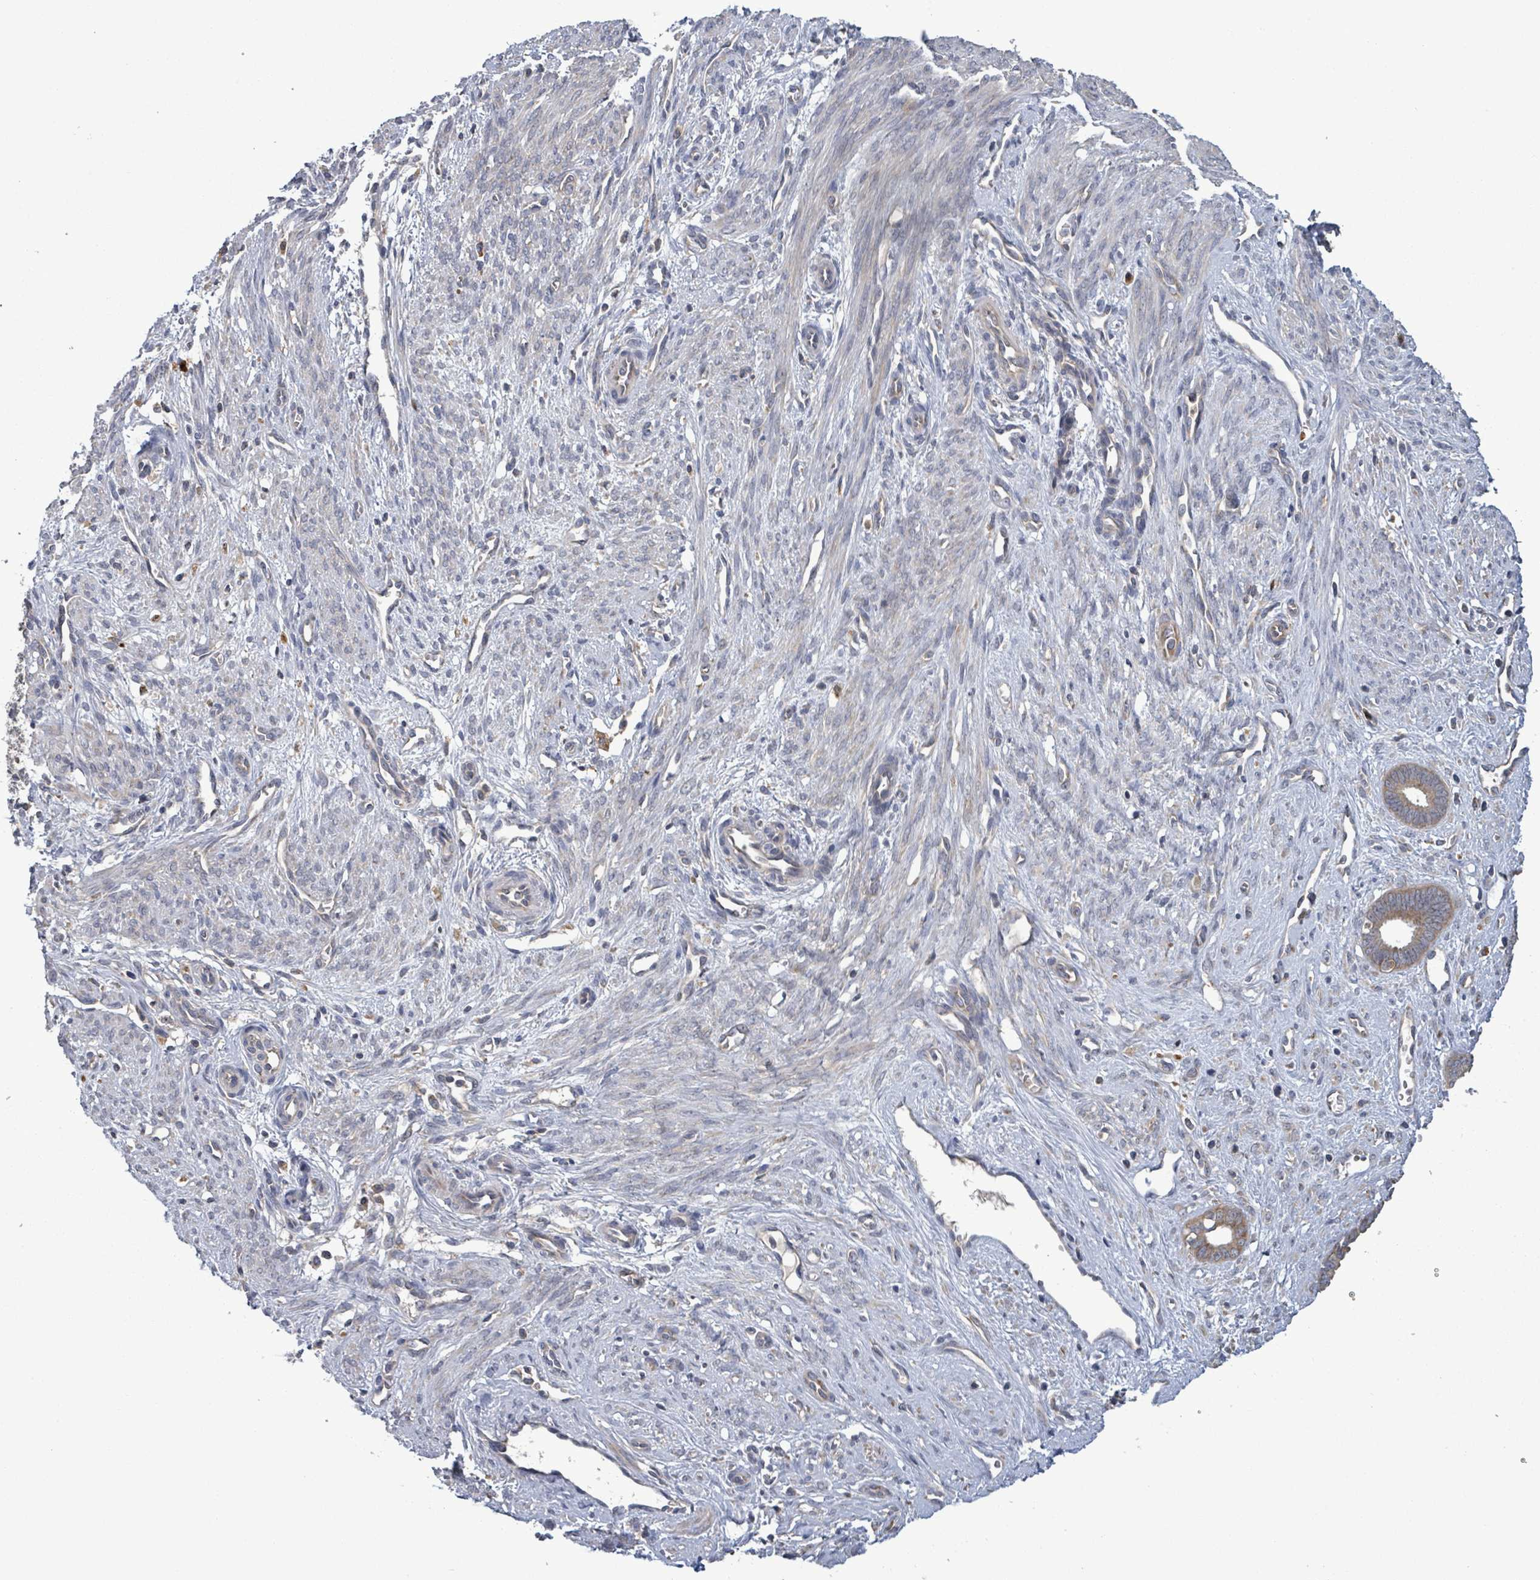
{"staining": {"intensity": "negative", "quantity": "none", "location": "none"}, "tissue": "endometrium", "cell_type": "Cells in endometrial stroma", "image_type": "normal", "snomed": [{"axis": "morphology", "description": "Normal tissue, NOS"}, {"axis": "topography", "description": "Endometrium"}], "caption": "Unremarkable endometrium was stained to show a protein in brown. There is no significant positivity in cells in endometrial stroma. Nuclei are stained in blue.", "gene": "SERPINE3", "patient": {"sex": "female", "age": 61}}